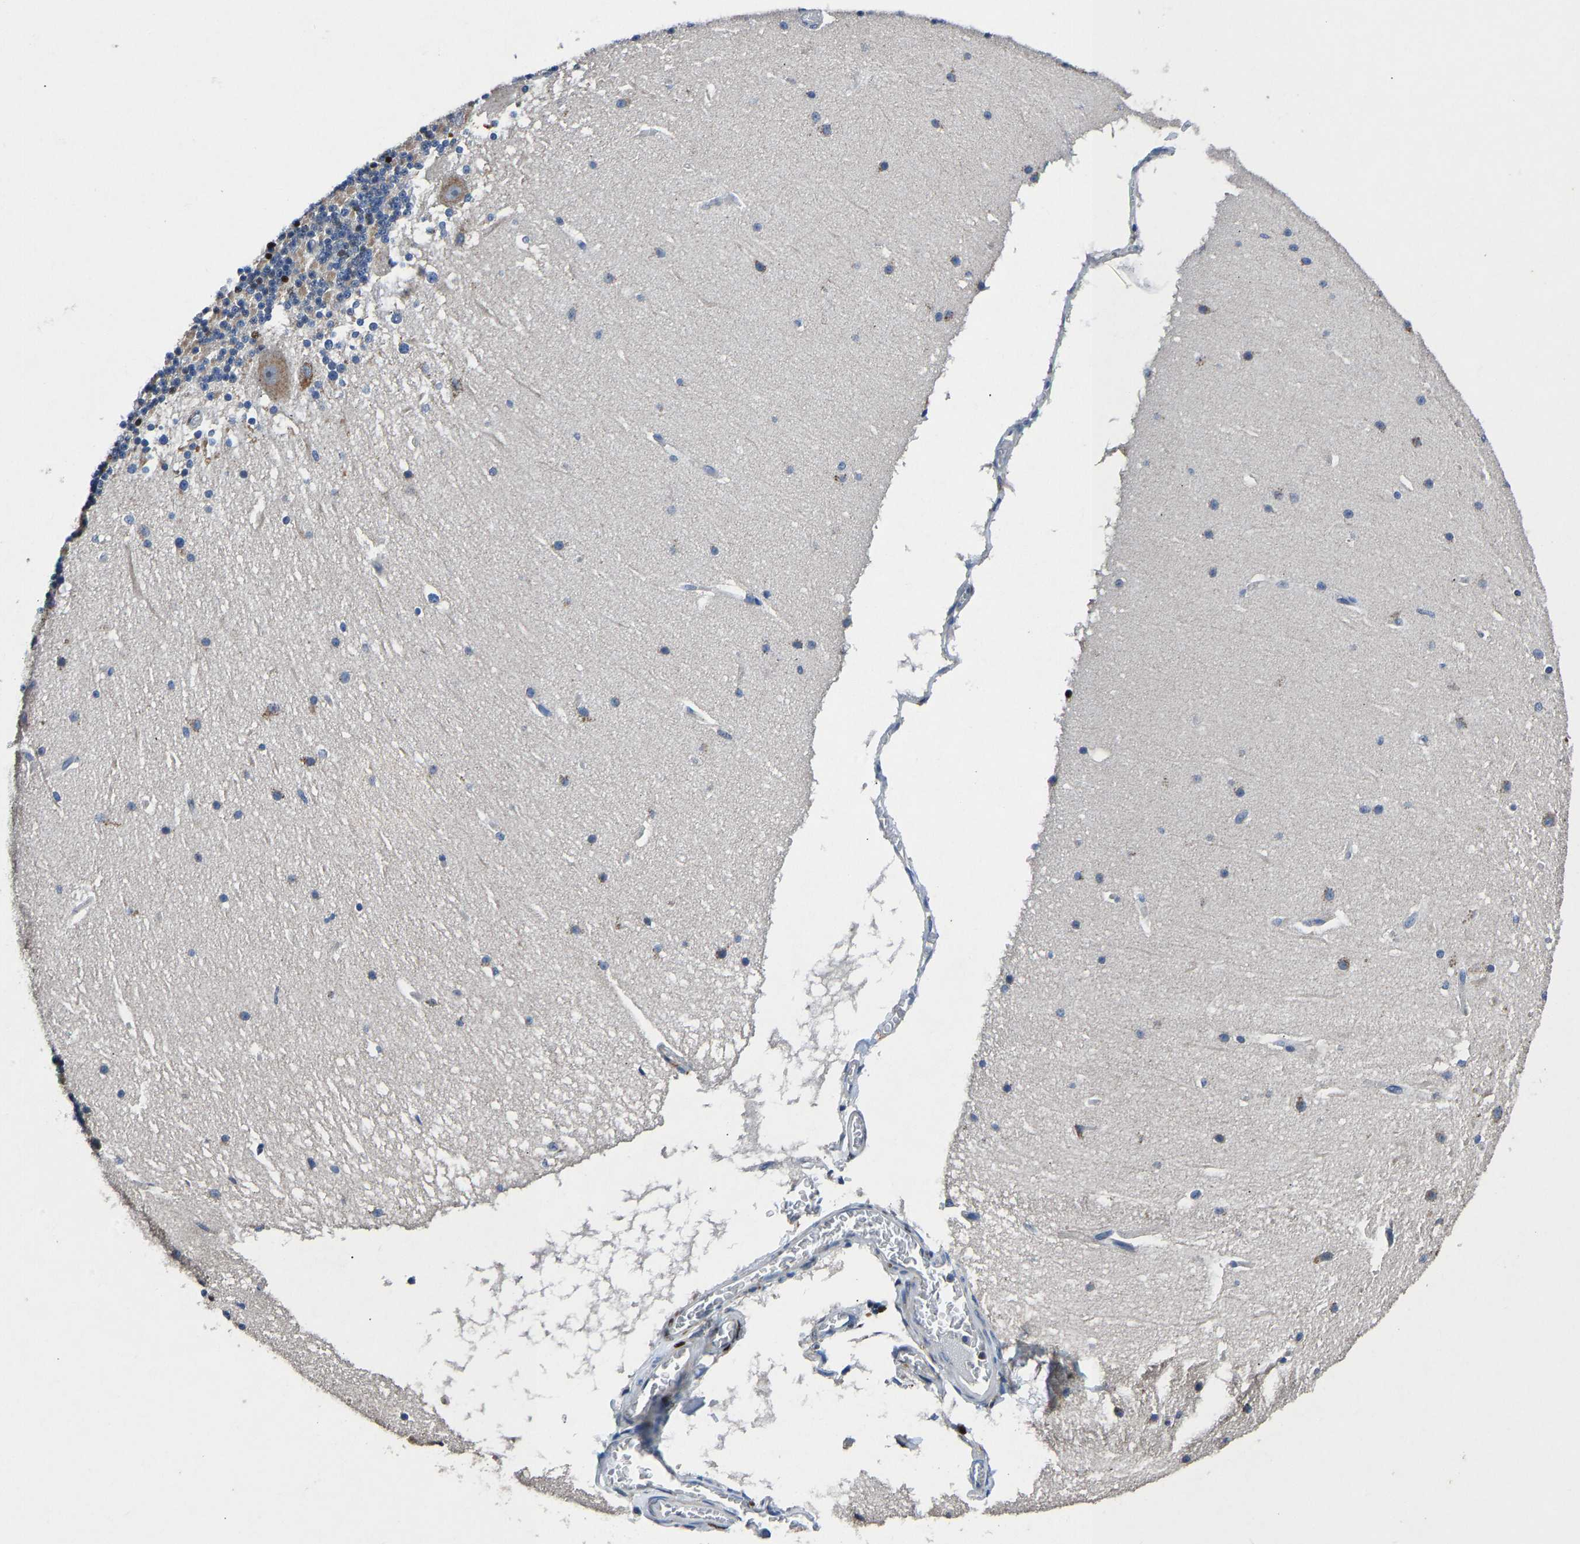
{"staining": {"intensity": "moderate", "quantity": "<25%", "location": "nuclear"}, "tissue": "cerebellum", "cell_type": "Cells in granular layer", "image_type": "normal", "snomed": [{"axis": "morphology", "description": "Normal tissue, NOS"}, {"axis": "topography", "description": "Cerebellum"}], "caption": "Immunohistochemical staining of normal cerebellum exhibits low levels of moderate nuclear positivity in approximately <25% of cells in granular layer. The staining was performed using DAB to visualize the protein expression in brown, while the nuclei were stained in blue with hematoxylin (Magnification: 20x).", "gene": "EGR1", "patient": {"sex": "female", "age": 19}}